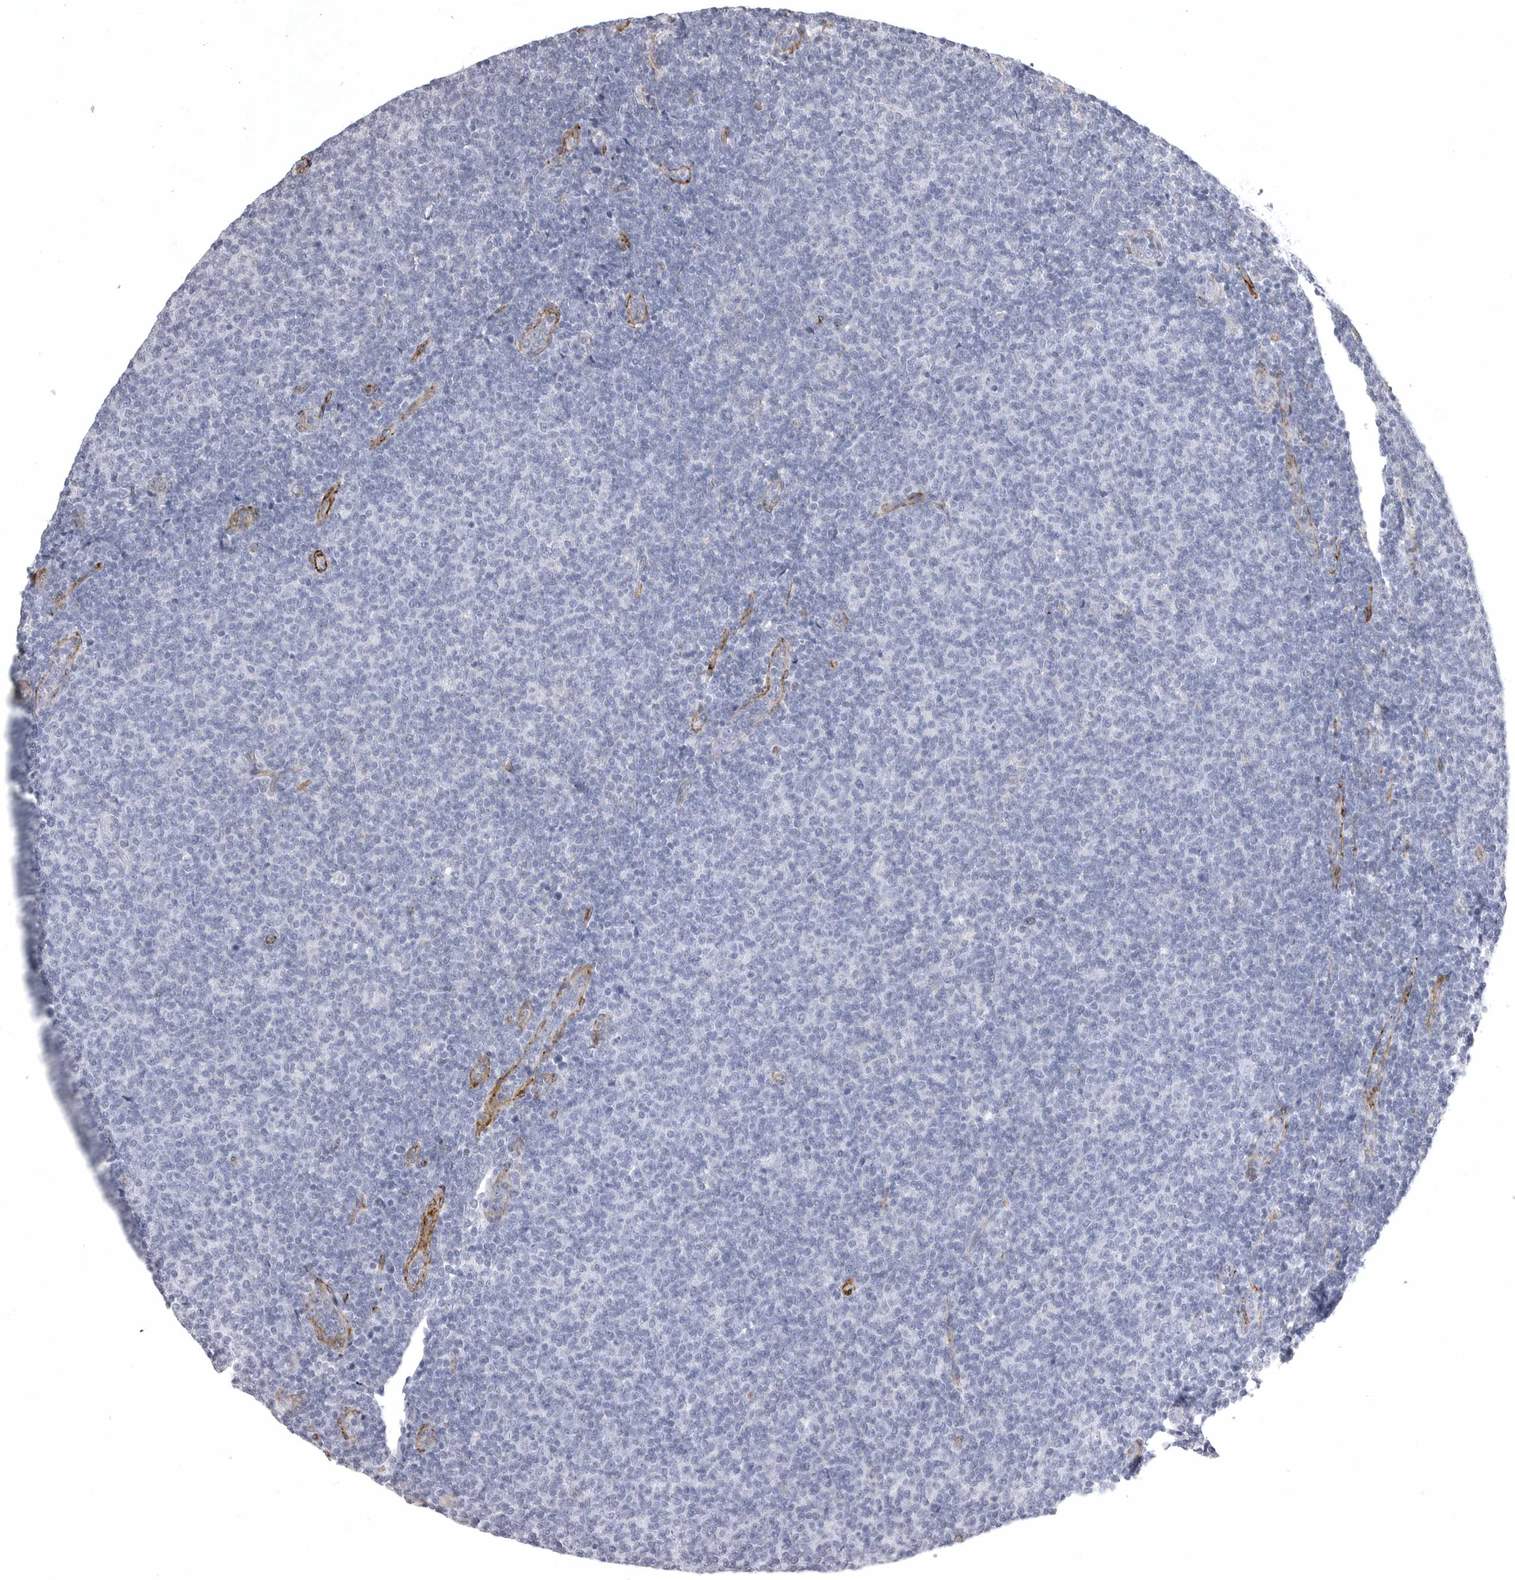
{"staining": {"intensity": "negative", "quantity": "none", "location": "none"}, "tissue": "lymphoma", "cell_type": "Tumor cells", "image_type": "cancer", "snomed": [{"axis": "morphology", "description": "Malignant lymphoma, non-Hodgkin's type, Low grade"}, {"axis": "topography", "description": "Lymph node"}], "caption": "The micrograph shows no significant positivity in tumor cells of lymphoma.", "gene": "AOC3", "patient": {"sex": "male", "age": 66}}